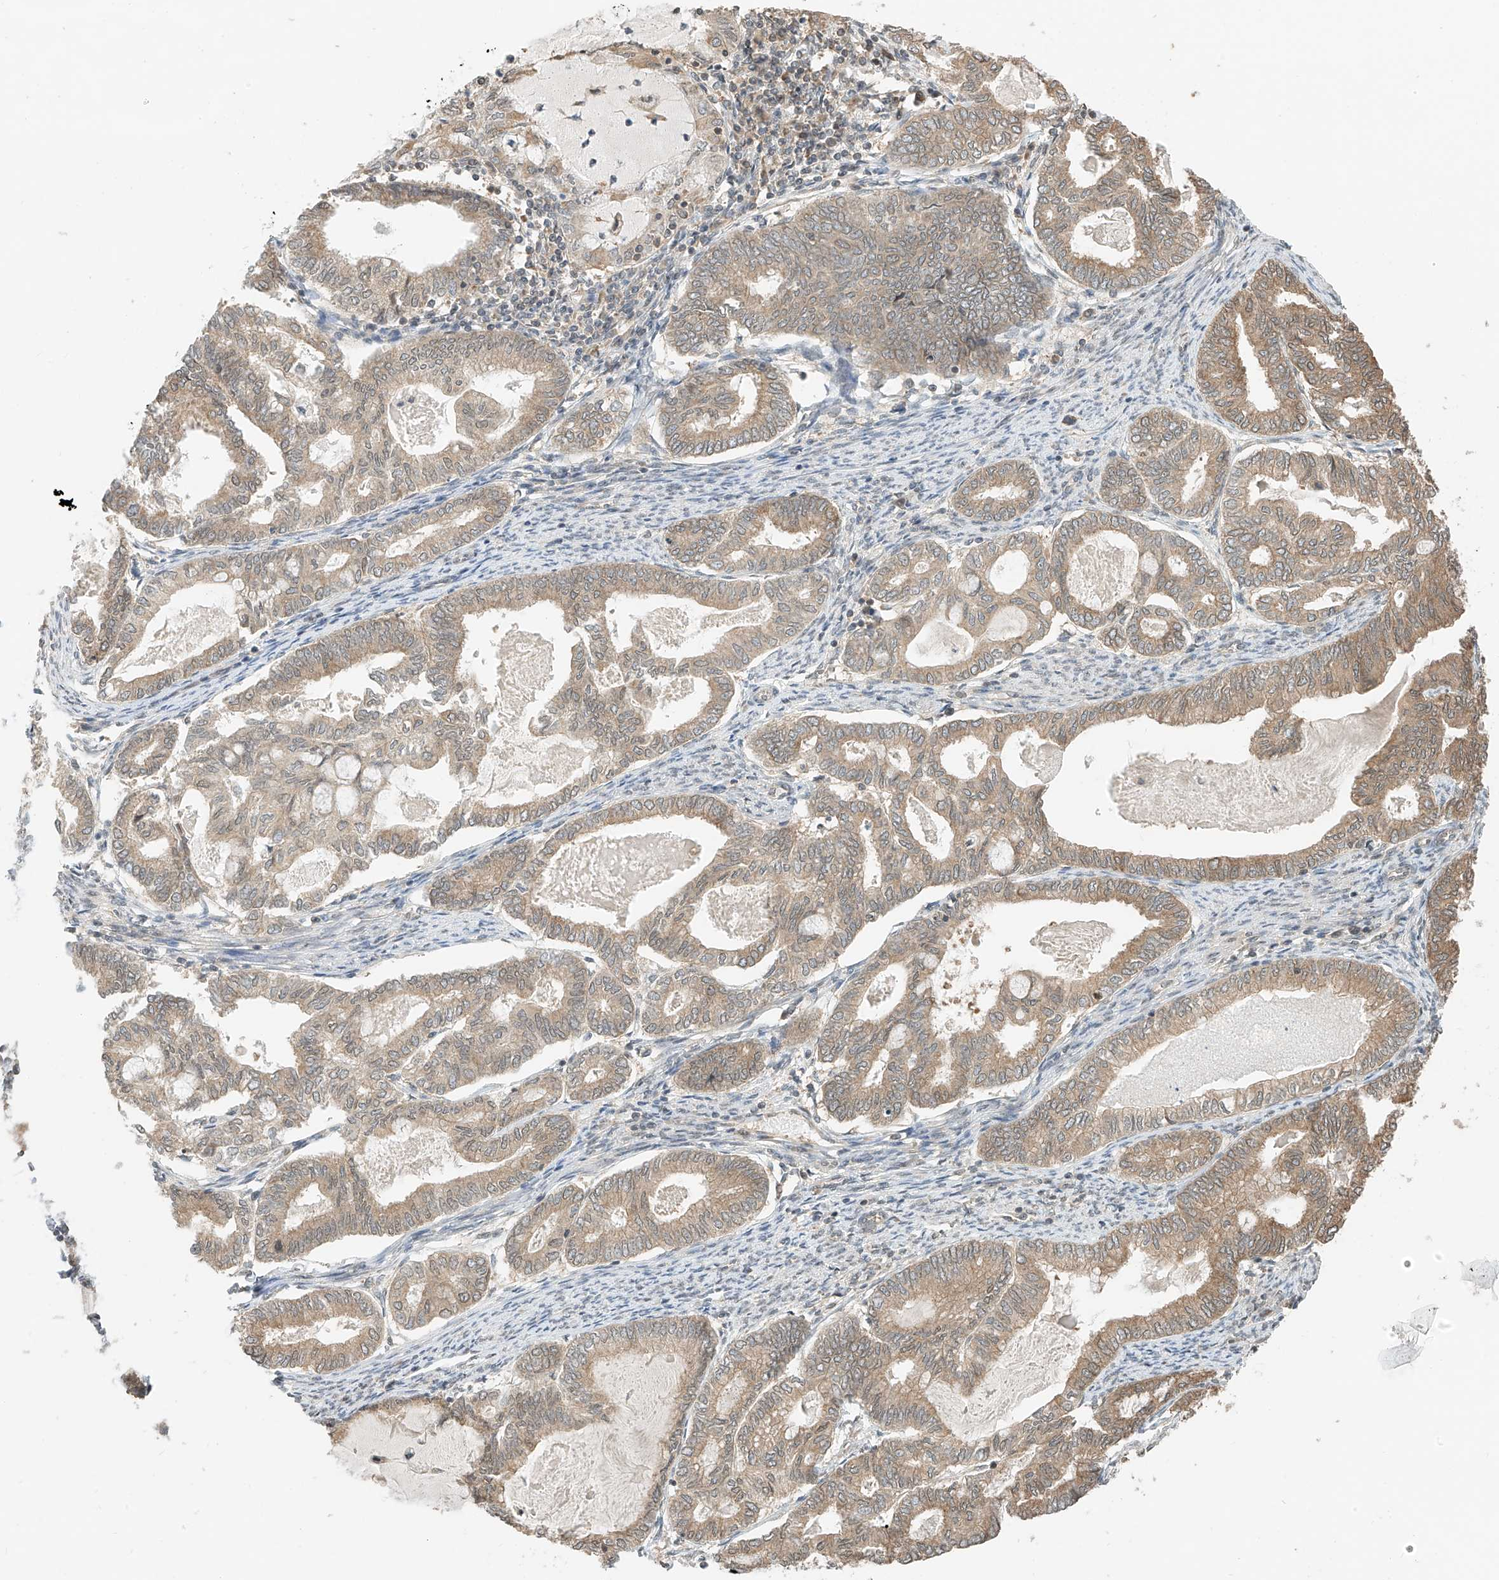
{"staining": {"intensity": "moderate", "quantity": ">75%", "location": "cytoplasmic/membranous"}, "tissue": "endometrial cancer", "cell_type": "Tumor cells", "image_type": "cancer", "snomed": [{"axis": "morphology", "description": "Adenocarcinoma, NOS"}, {"axis": "topography", "description": "Endometrium"}], "caption": "Approximately >75% of tumor cells in endometrial cancer demonstrate moderate cytoplasmic/membranous protein expression as visualized by brown immunohistochemical staining.", "gene": "PPA2", "patient": {"sex": "female", "age": 79}}